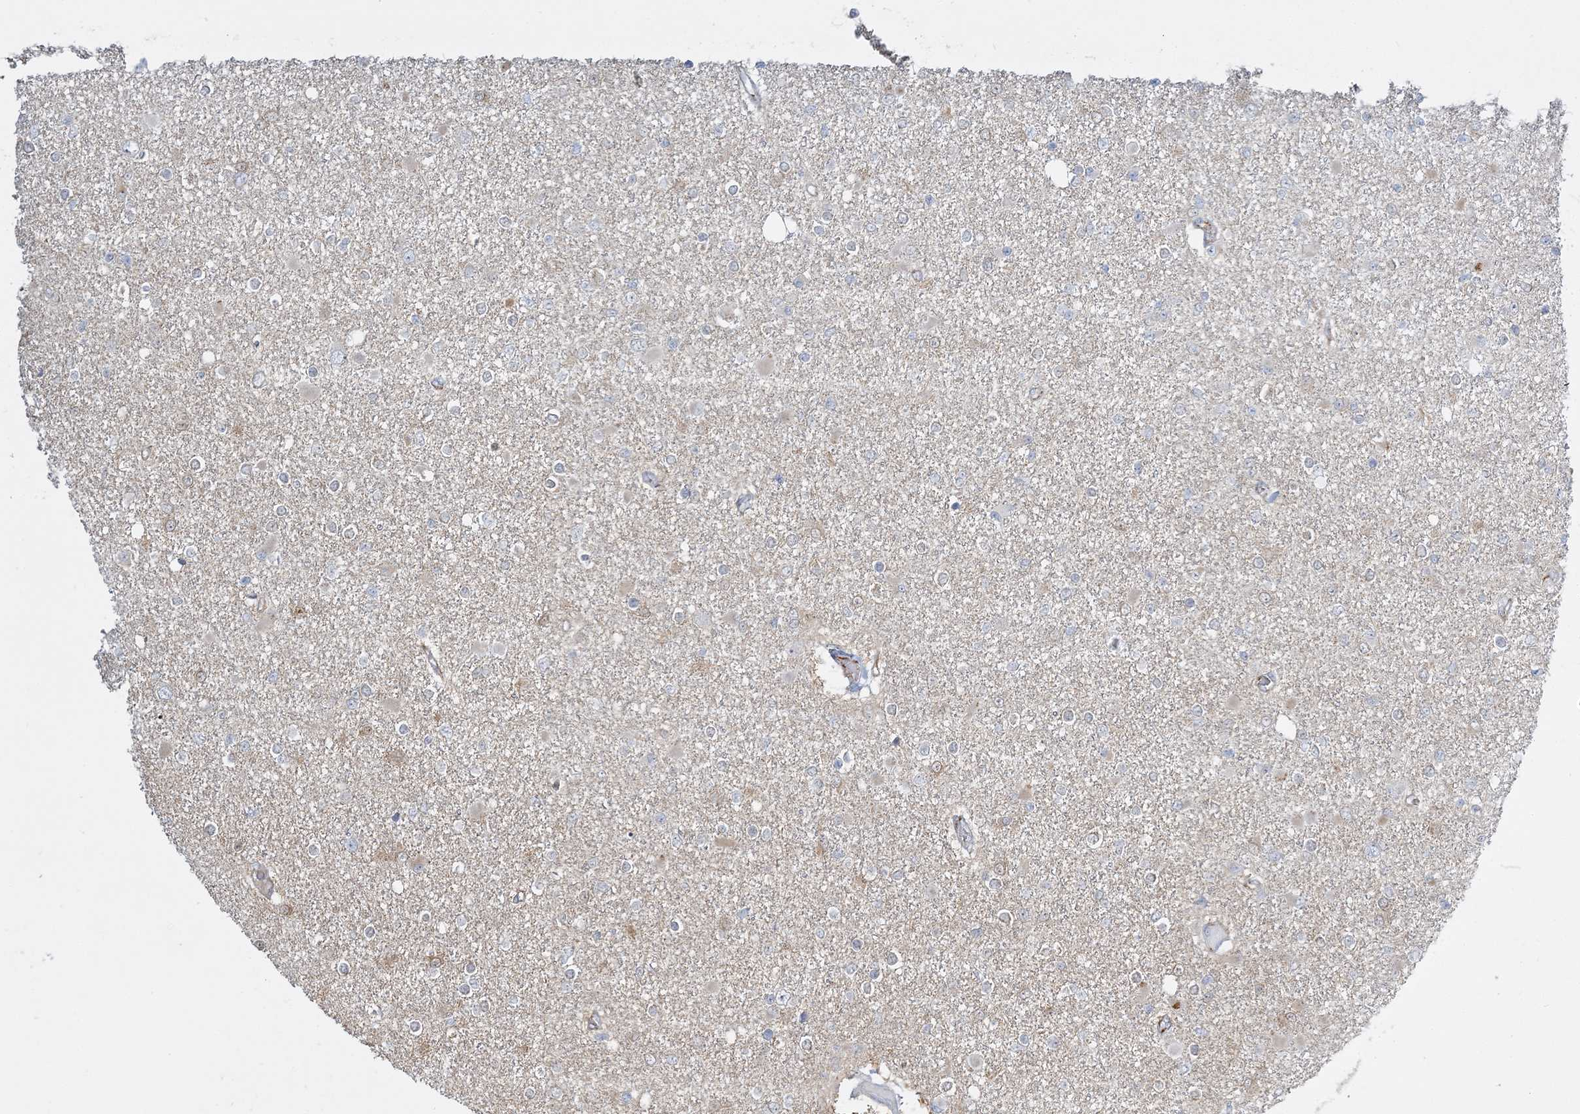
{"staining": {"intensity": "weak", "quantity": "<25%", "location": "cytoplasmic/membranous"}, "tissue": "glioma", "cell_type": "Tumor cells", "image_type": "cancer", "snomed": [{"axis": "morphology", "description": "Glioma, malignant, Low grade"}, {"axis": "topography", "description": "Brain"}], "caption": "A photomicrograph of glioma stained for a protein exhibits no brown staining in tumor cells.", "gene": "INPP1", "patient": {"sex": "female", "age": 22}}